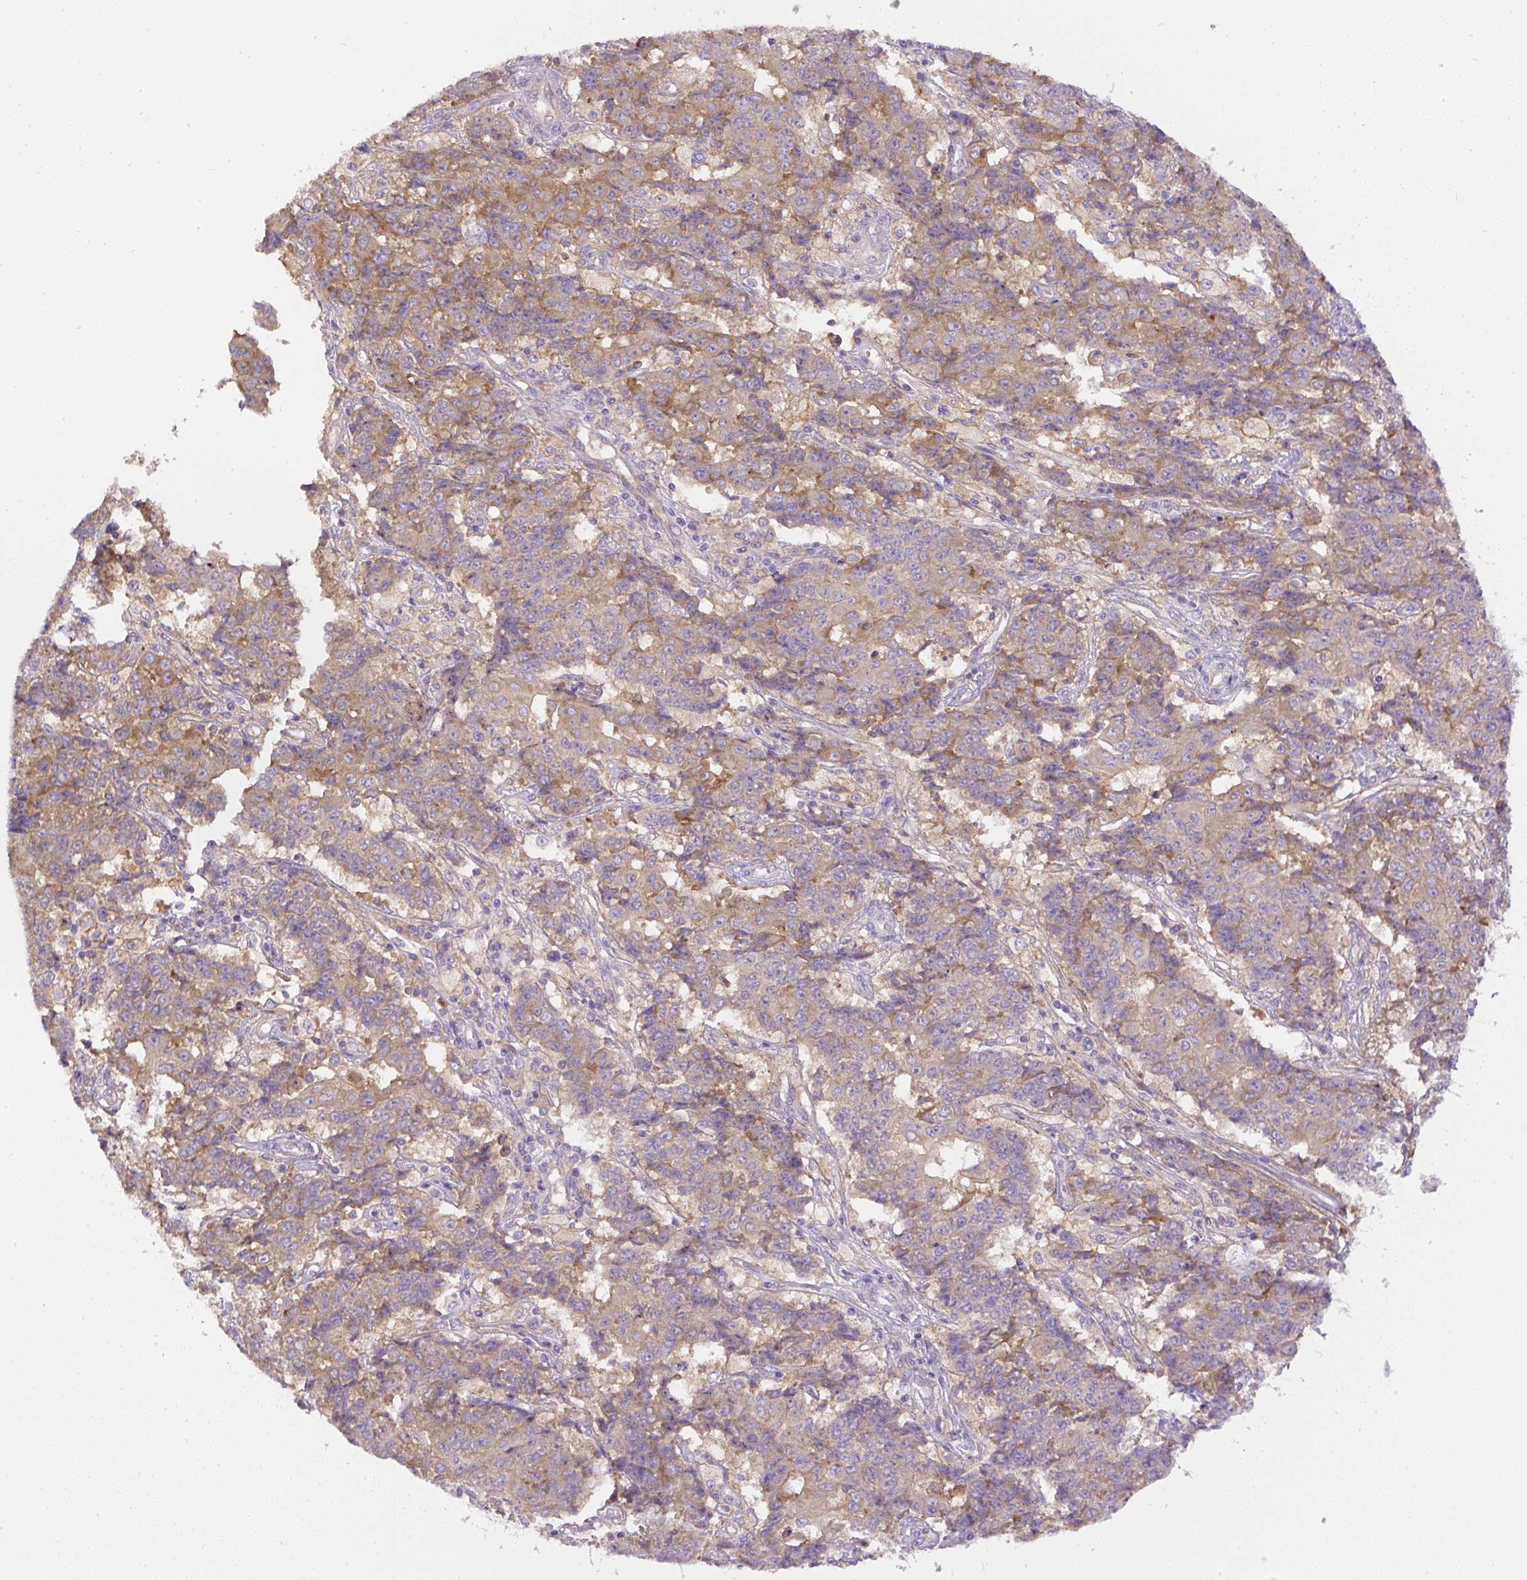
{"staining": {"intensity": "moderate", "quantity": ">75%", "location": "cytoplasmic/membranous"}, "tissue": "ovarian cancer", "cell_type": "Tumor cells", "image_type": "cancer", "snomed": [{"axis": "morphology", "description": "Carcinoma, endometroid"}, {"axis": "topography", "description": "Ovary"}], "caption": "A photomicrograph showing moderate cytoplasmic/membranous expression in about >75% of tumor cells in ovarian cancer, as visualized by brown immunohistochemical staining.", "gene": "DAPK1", "patient": {"sex": "female", "age": 42}}